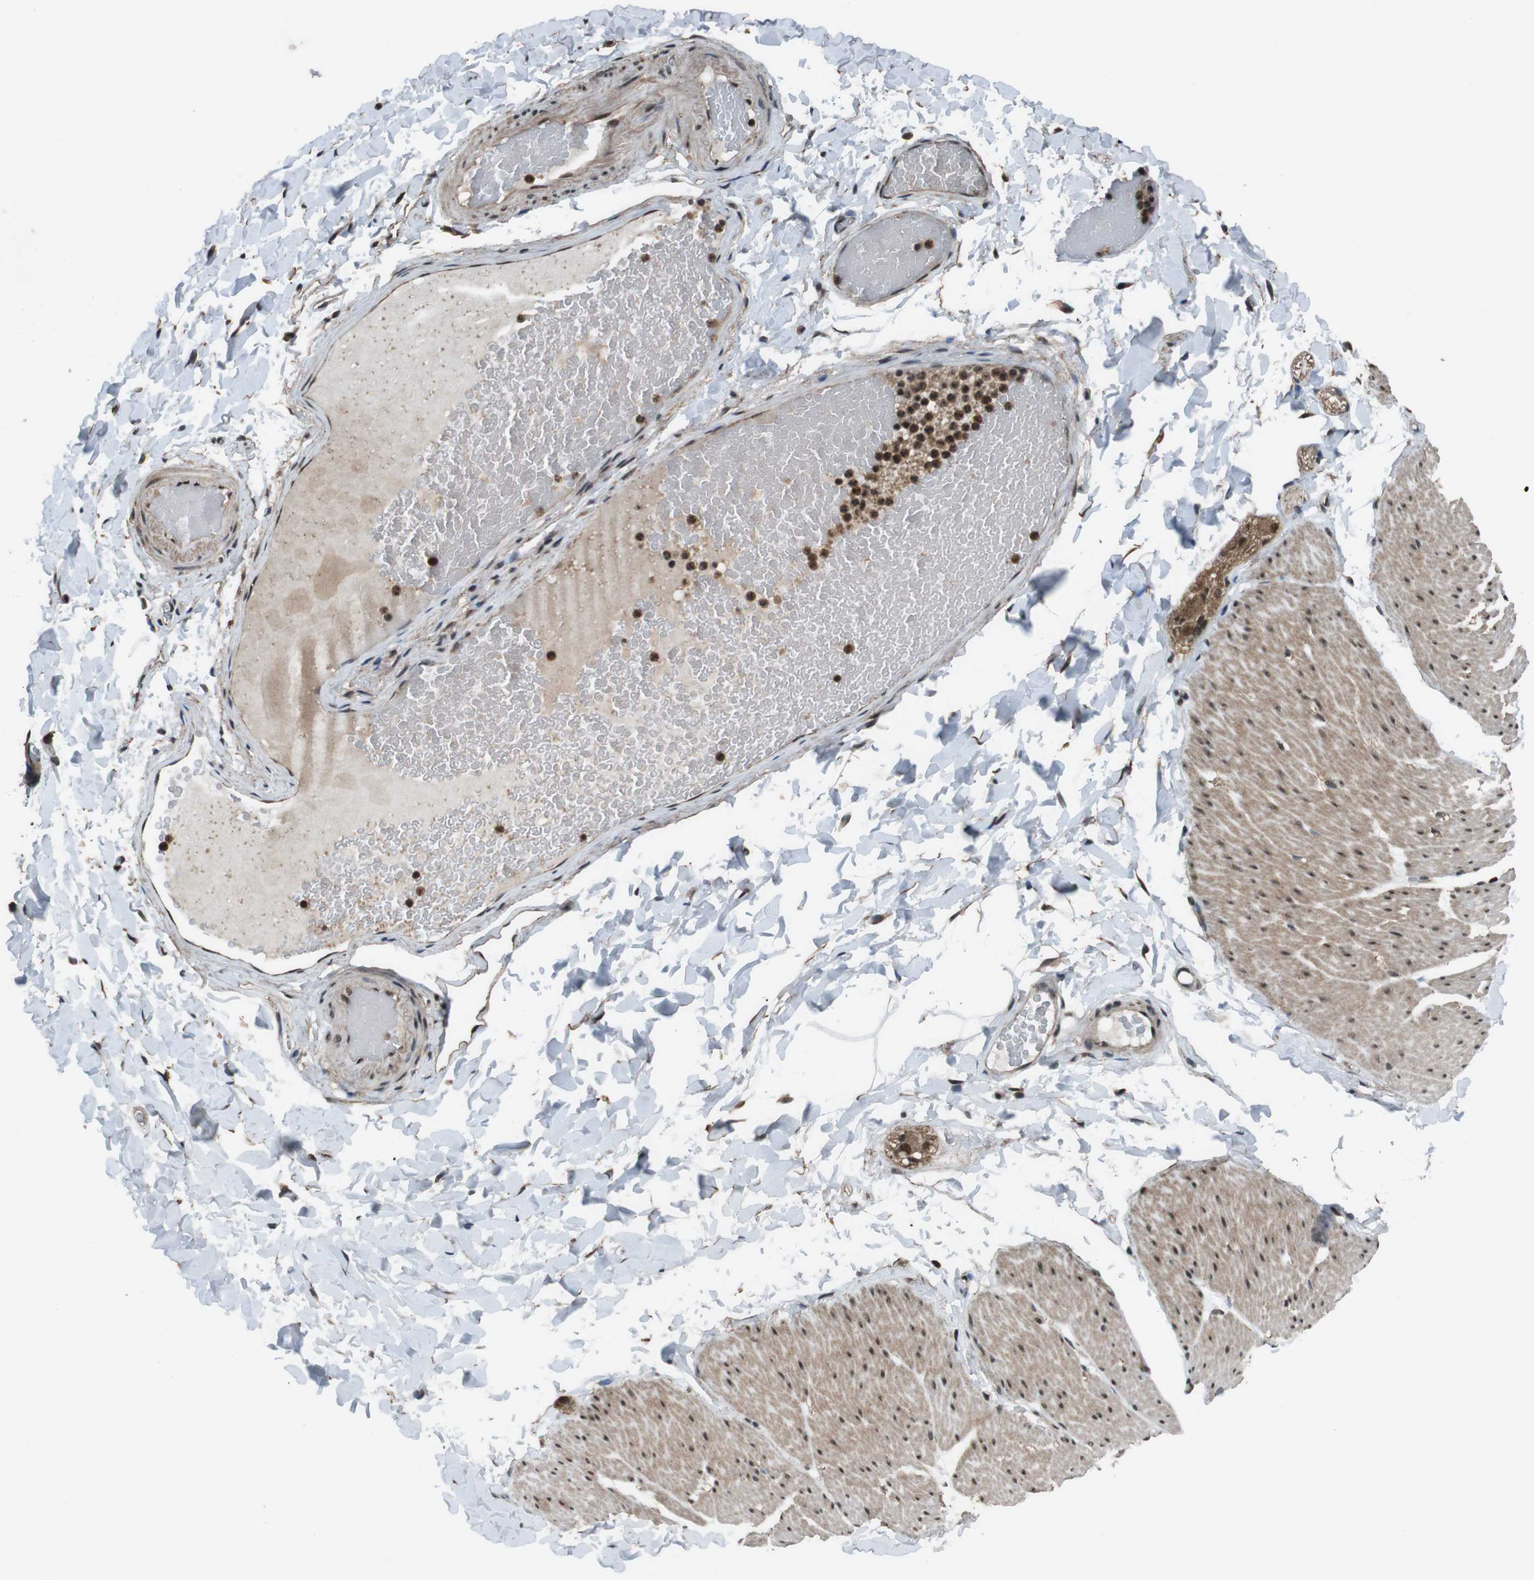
{"staining": {"intensity": "strong", "quantity": "25%-75%", "location": "cytoplasmic/membranous,nuclear"}, "tissue": "smooth muscle", "cell_type": "Smooth muscle cells", "image_type": "normal", "snomed": [{"axis": "morphology", "description": "Normal tissue, NOS"}, {"axis": "topography", "description": "Smooth muscle"}, {"axis": "topography", "description": "Colon"}], "caption": "Immunohistochemistry (IHC) photomicrograph of normal human smooth muscle stained for a protein (brown), which reveals high levels of strong cytoplasmic/membranous,nuclear expression in about 25%-75% of smooth muscle cells.", "gene": "NR4A2", "patient": {"sex": "male", "age": 67}}